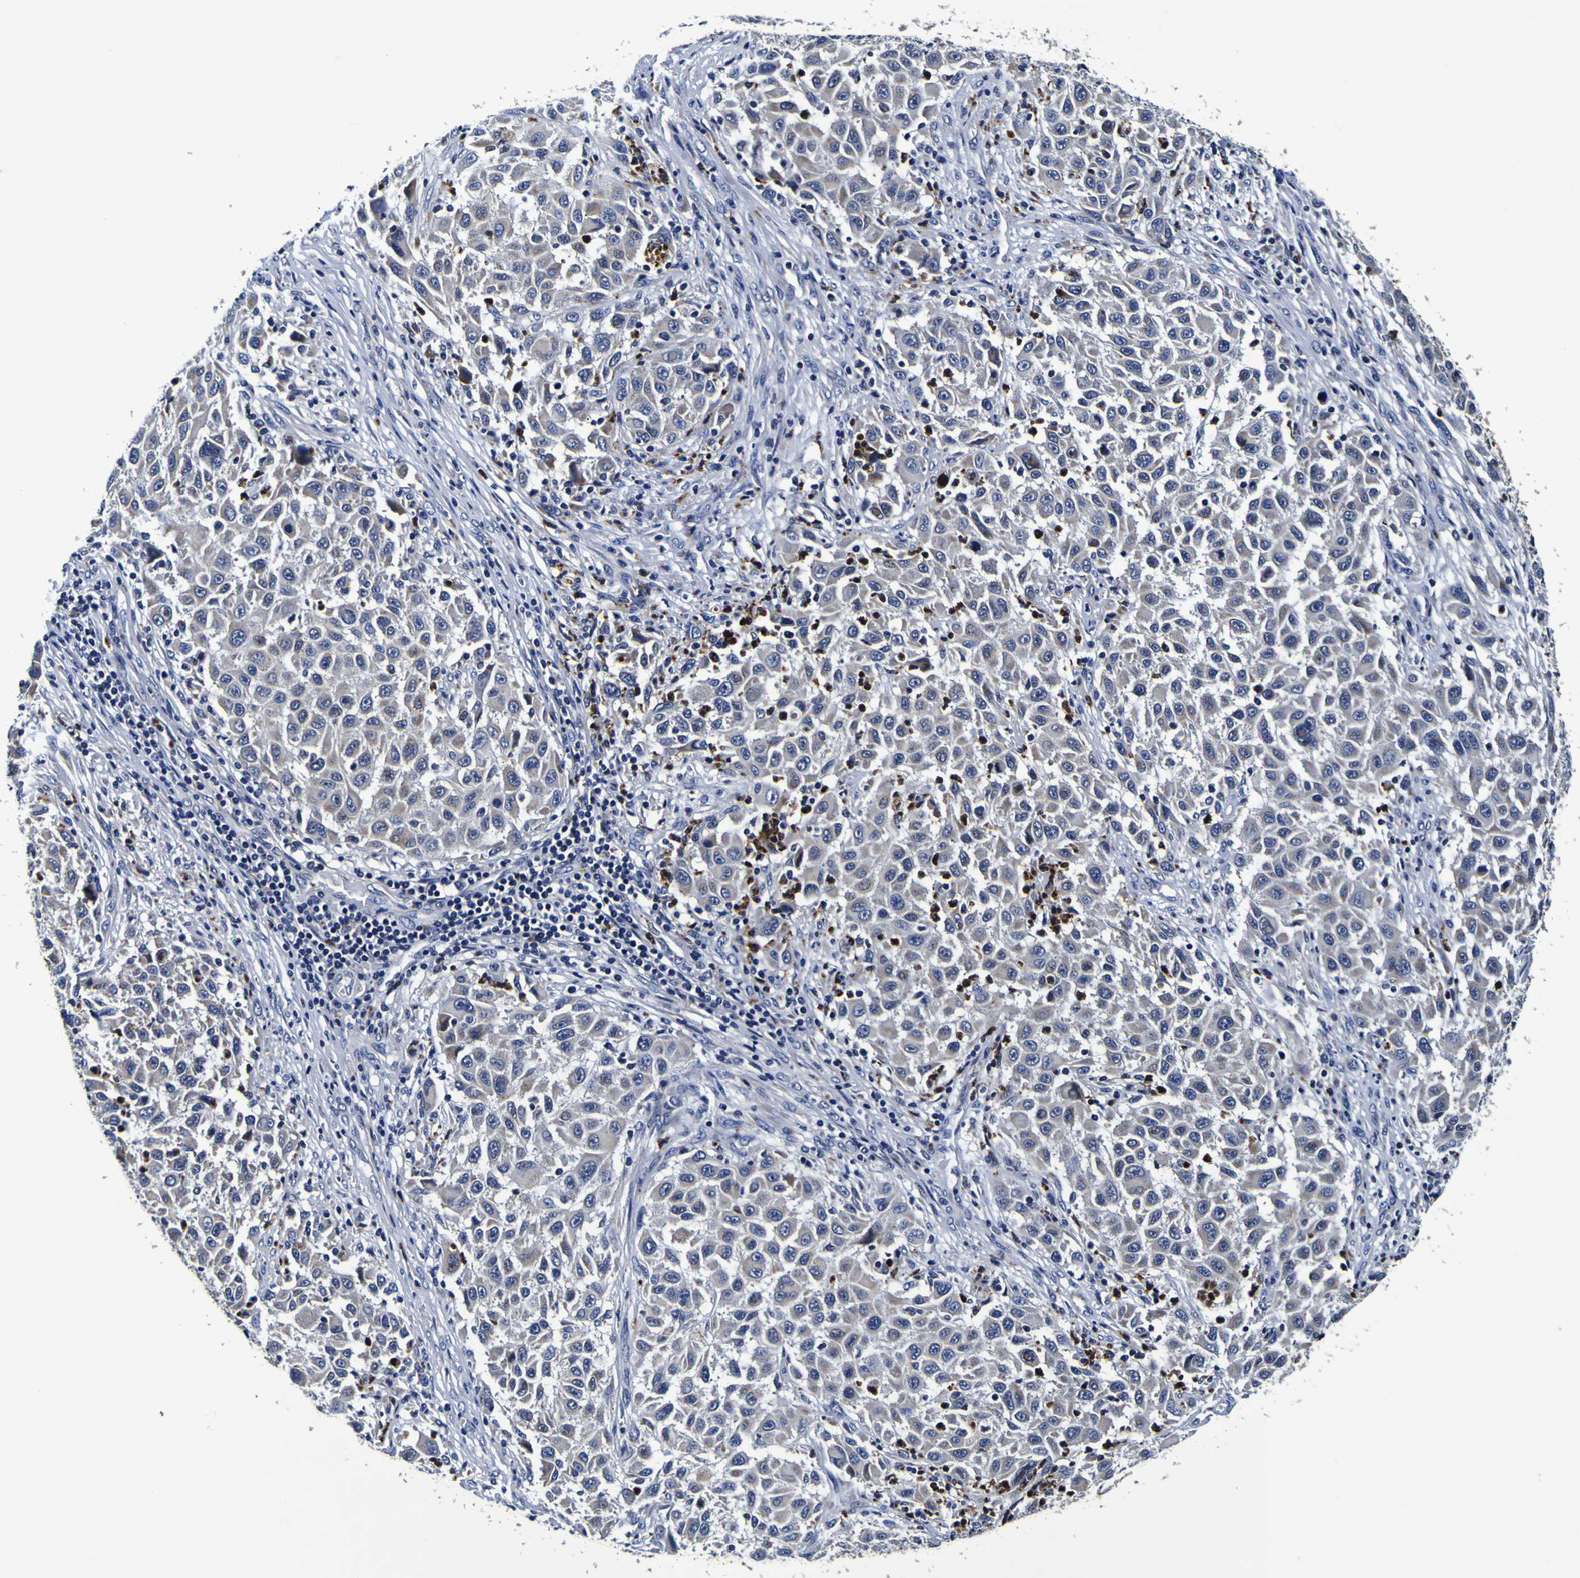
{"staining": {"intensity": "negative", "quantity": "none", "location": "none"}, "tissue": "melanoma", "cell_type": "Tumor cells", "image_type": "cancer", "snomed": [{"axis": "morphology", "description": "Malignant melanoma, Metastatic site"}, {"axis": "topography", "description": "Lymph node"}], "caption": "Malignant melanoma (metastatic site) was stained to show a protein in brown. There is no significant positivity in tumor cells. Brightfield microscopy of immunohistochemistry (IHC) stained with DAB (brown) and hematoxylin (blue), captured at high magnification.", "gene": "PANK4", "patient": {"sex": "male", "age": 61}}